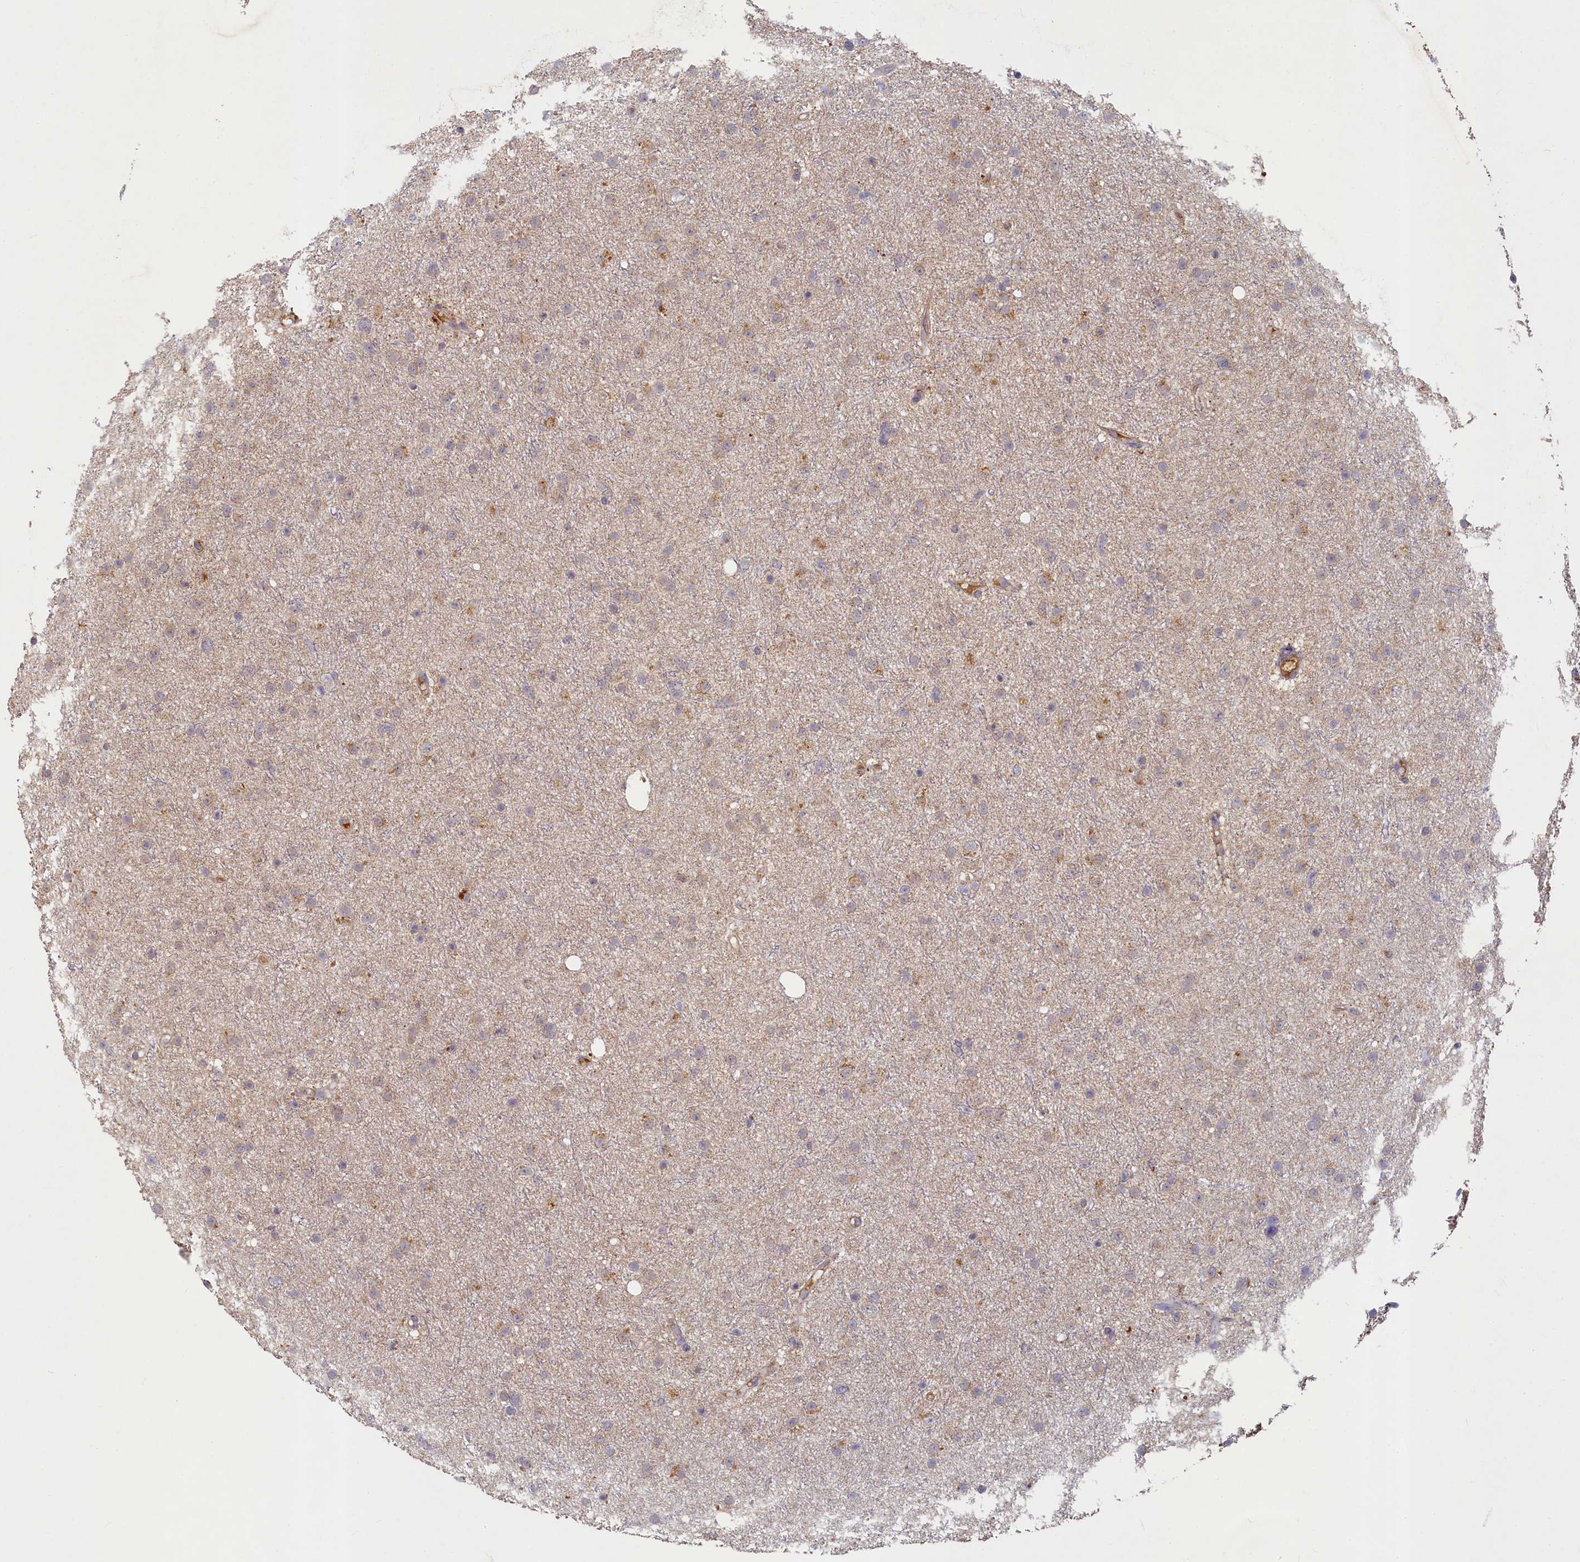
{"staining": {"intensity": "weak", "quantity": "25%-75%", "location": "cytoplasmic/membranous"}, "tissue": "glioma", "cell_type": "Tumor cells", "image_type": "cancer", "snomed": [{"axis": "morphology", "description": "Glioma, malignant, Low grade"}, {"axis": "topography", "description": "Cerebral cortex"}], "caption": "High-power microscopy captured an IHC micrograph of glioma, revealing weak cytoplasmic/membranous staining in approximately 25%-75% of tumor cells.", "gene": "HERC3", "patient": {"sex": "female", "age": 39}}